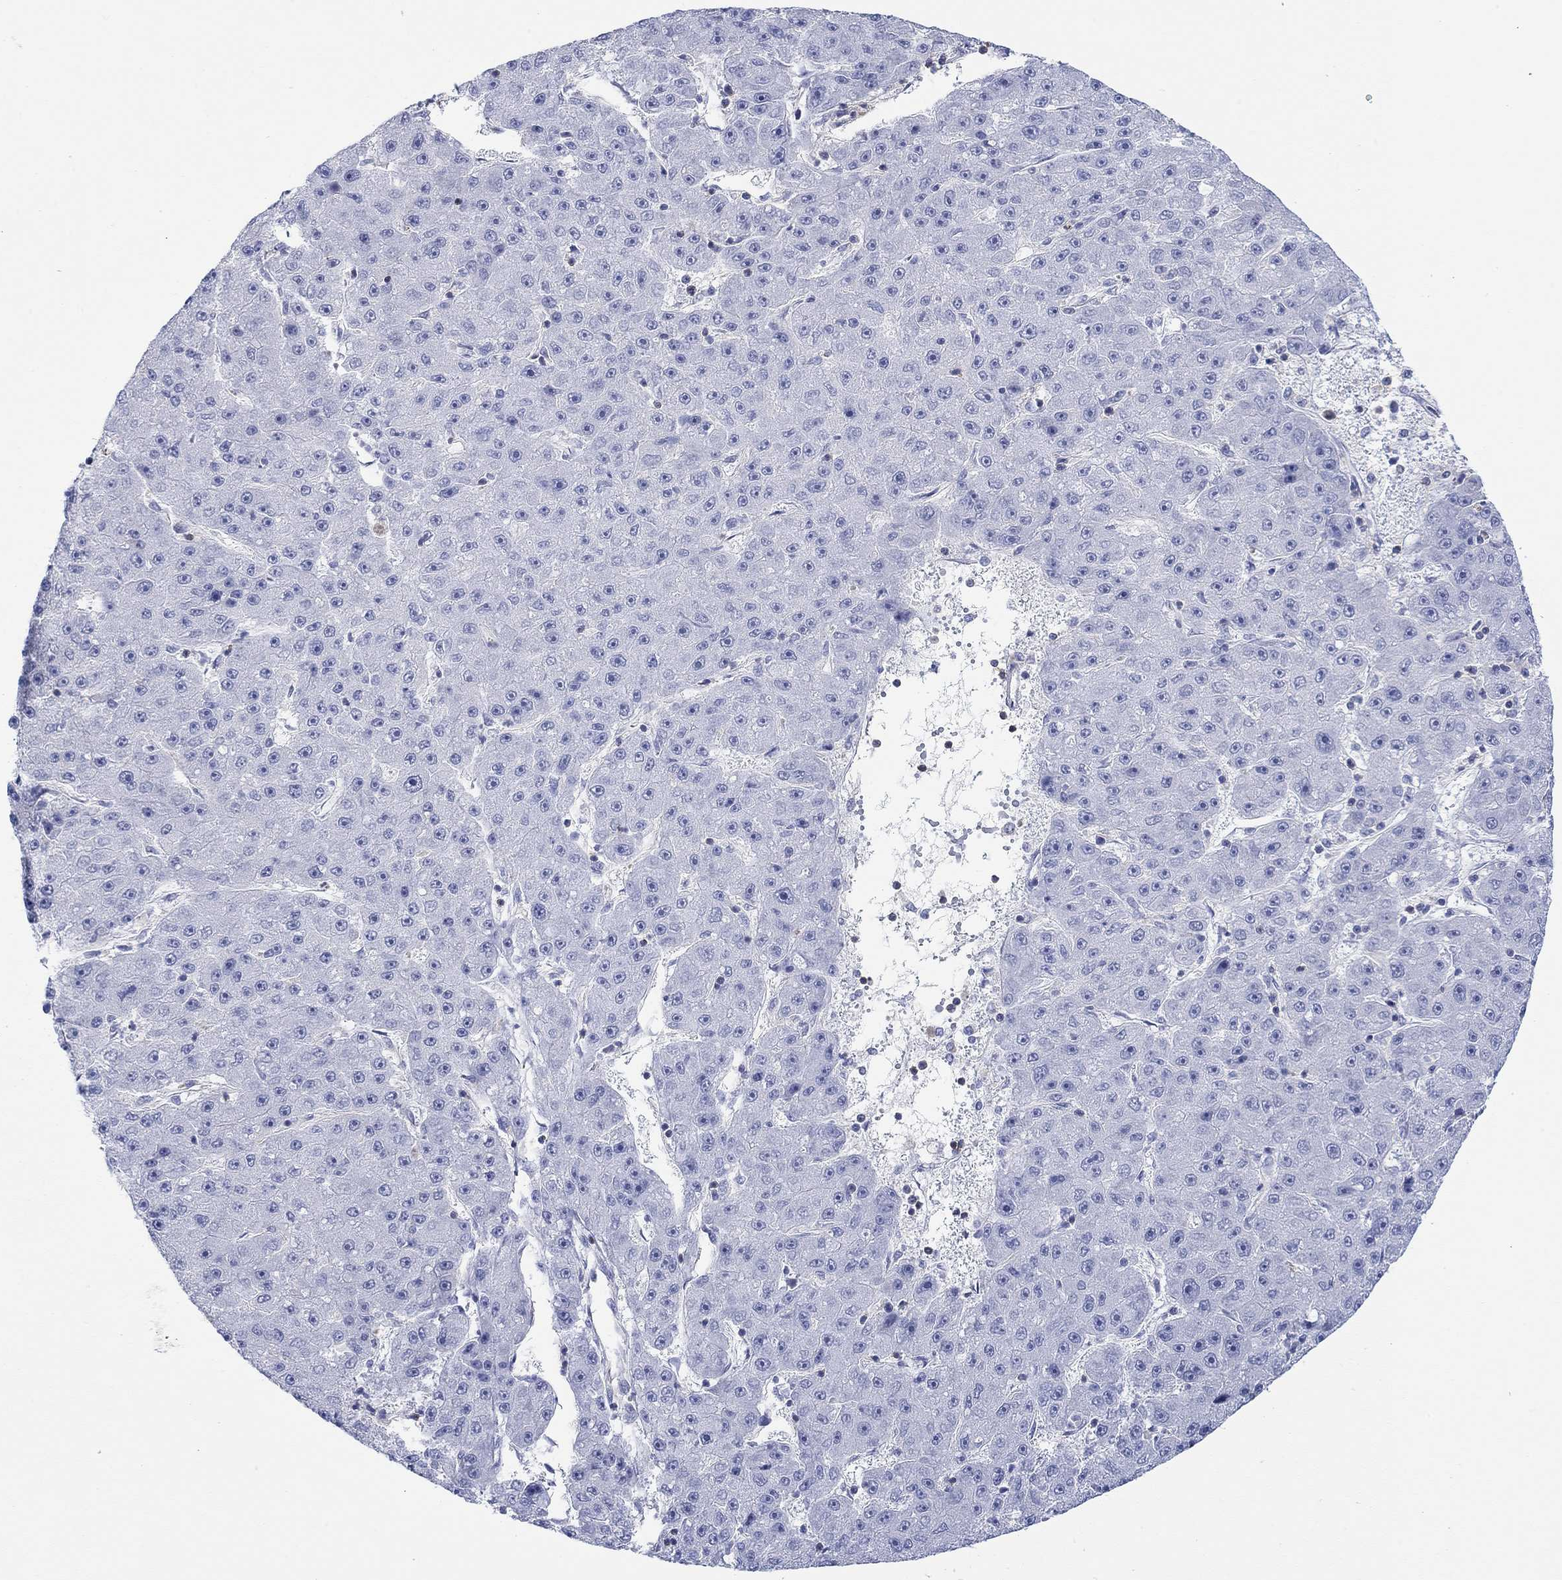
{"staining": {"intensity": "negative", "quantity": "none", "location": "none"}, "tissue": "liver cancer", "cell_type": "Tumor cells", "image_type": "cancer", "snomed": [{"axis": "morphology", "description": "Carcinoma, Hepatocellular, NOS"}, {"axis": "topography", "description": "Liver"}], "caption": "Immunohistochemistry histopathology image of human liver cancer (hepatocellular carcinoma) stained for a protein (brown), which exhibits no positivity in tumor cells.", "gene": "PPIL6", "patient": {"sex": "male", "age": 67}}